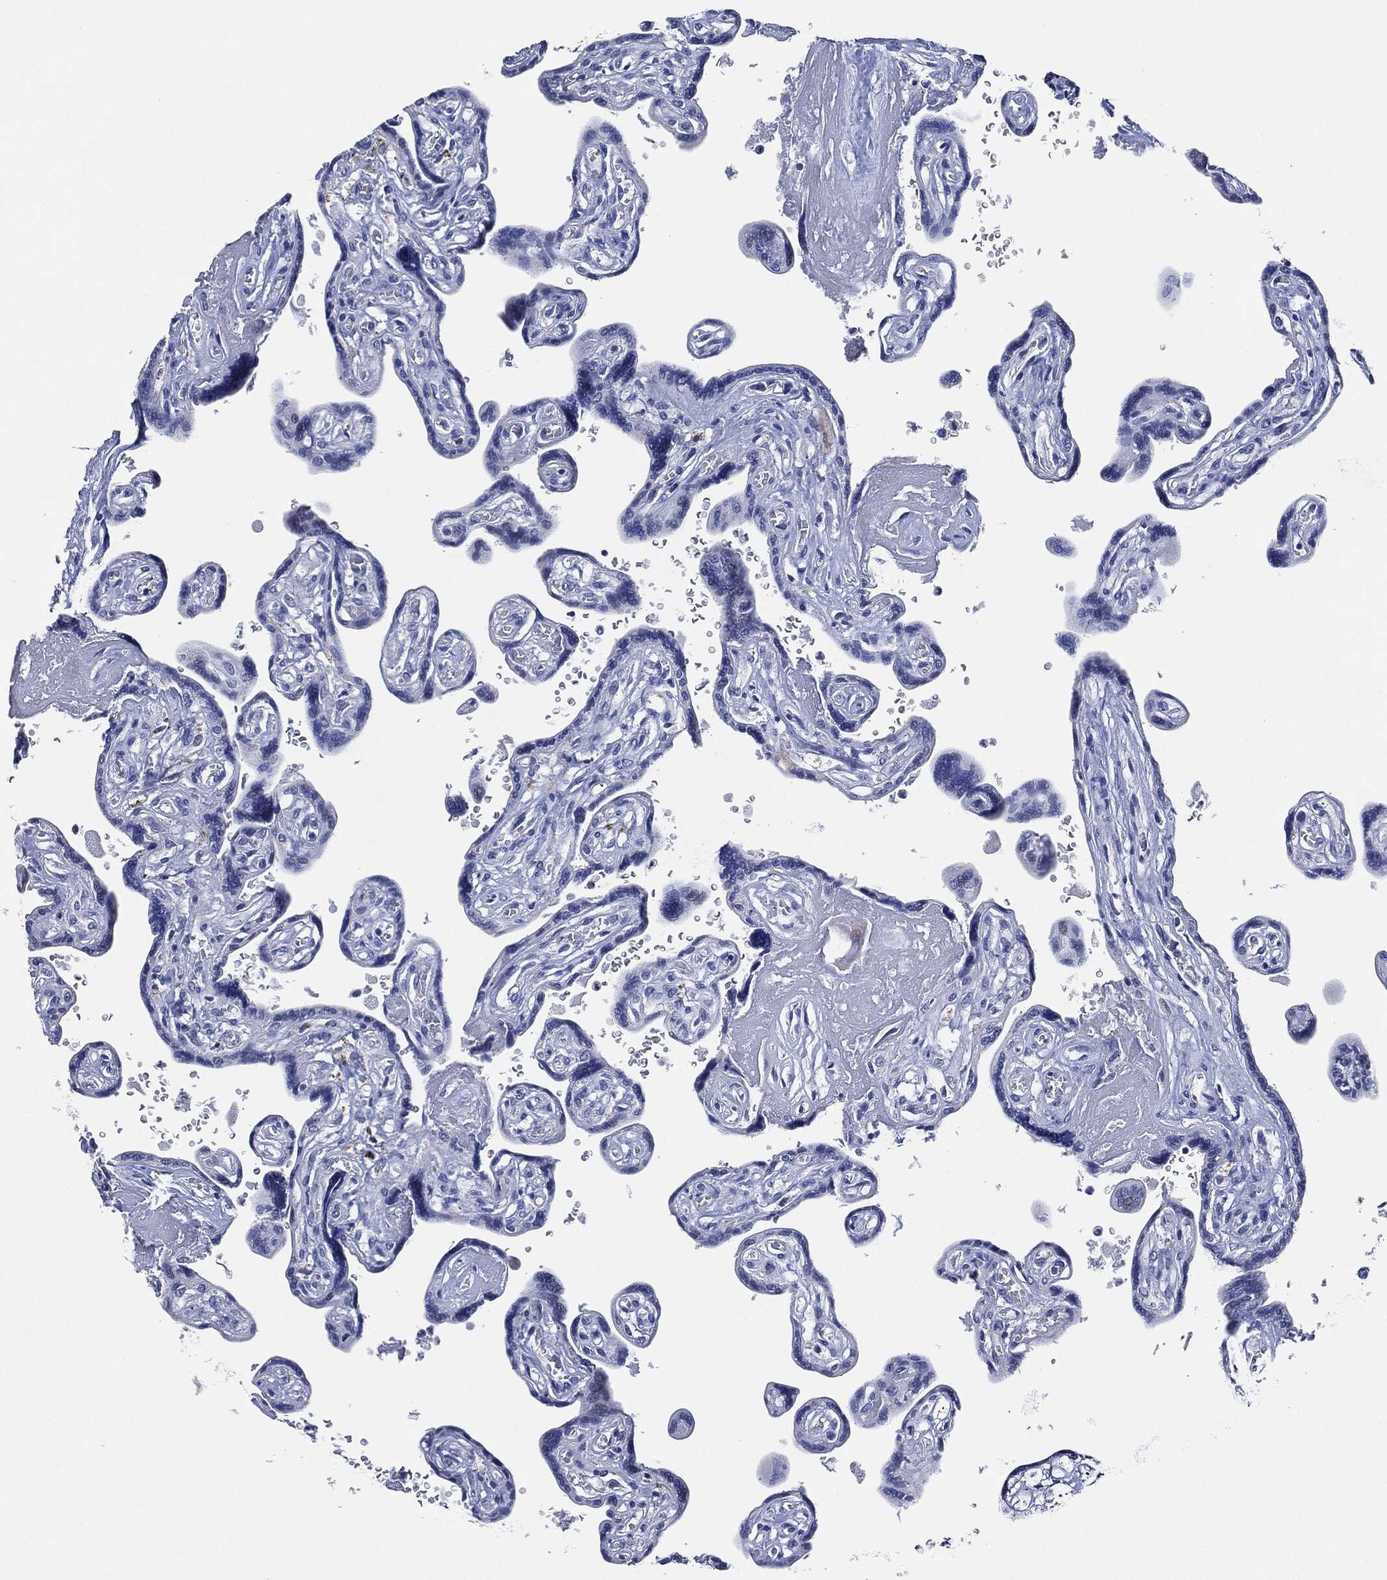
{"staining": {"intensity": "negative", "quantity": "none", "location": "none"}, "tissue": "placenta", "cell_type": "Decidual cells", "image_type": "normal", "snomed": [{"axis": "morphology", "description": "Normal tissue, NOS"}, {"axis": "topography", "description": "Placenta"}], "caption": "DAB (3,3'-diaminobenzidine) immunohistochemical staining of benign placenta demonstrates no significant staining in decidual cells. The staining was performed using DAB (3,3'-diaminobenzidine) to visualize the protein expression in brown, while the nuclei were stained in blue with hematoxylin (Magnification: 20x).", "gene": "NTRK1", "patient": {"sex": "female", "age": 32}}